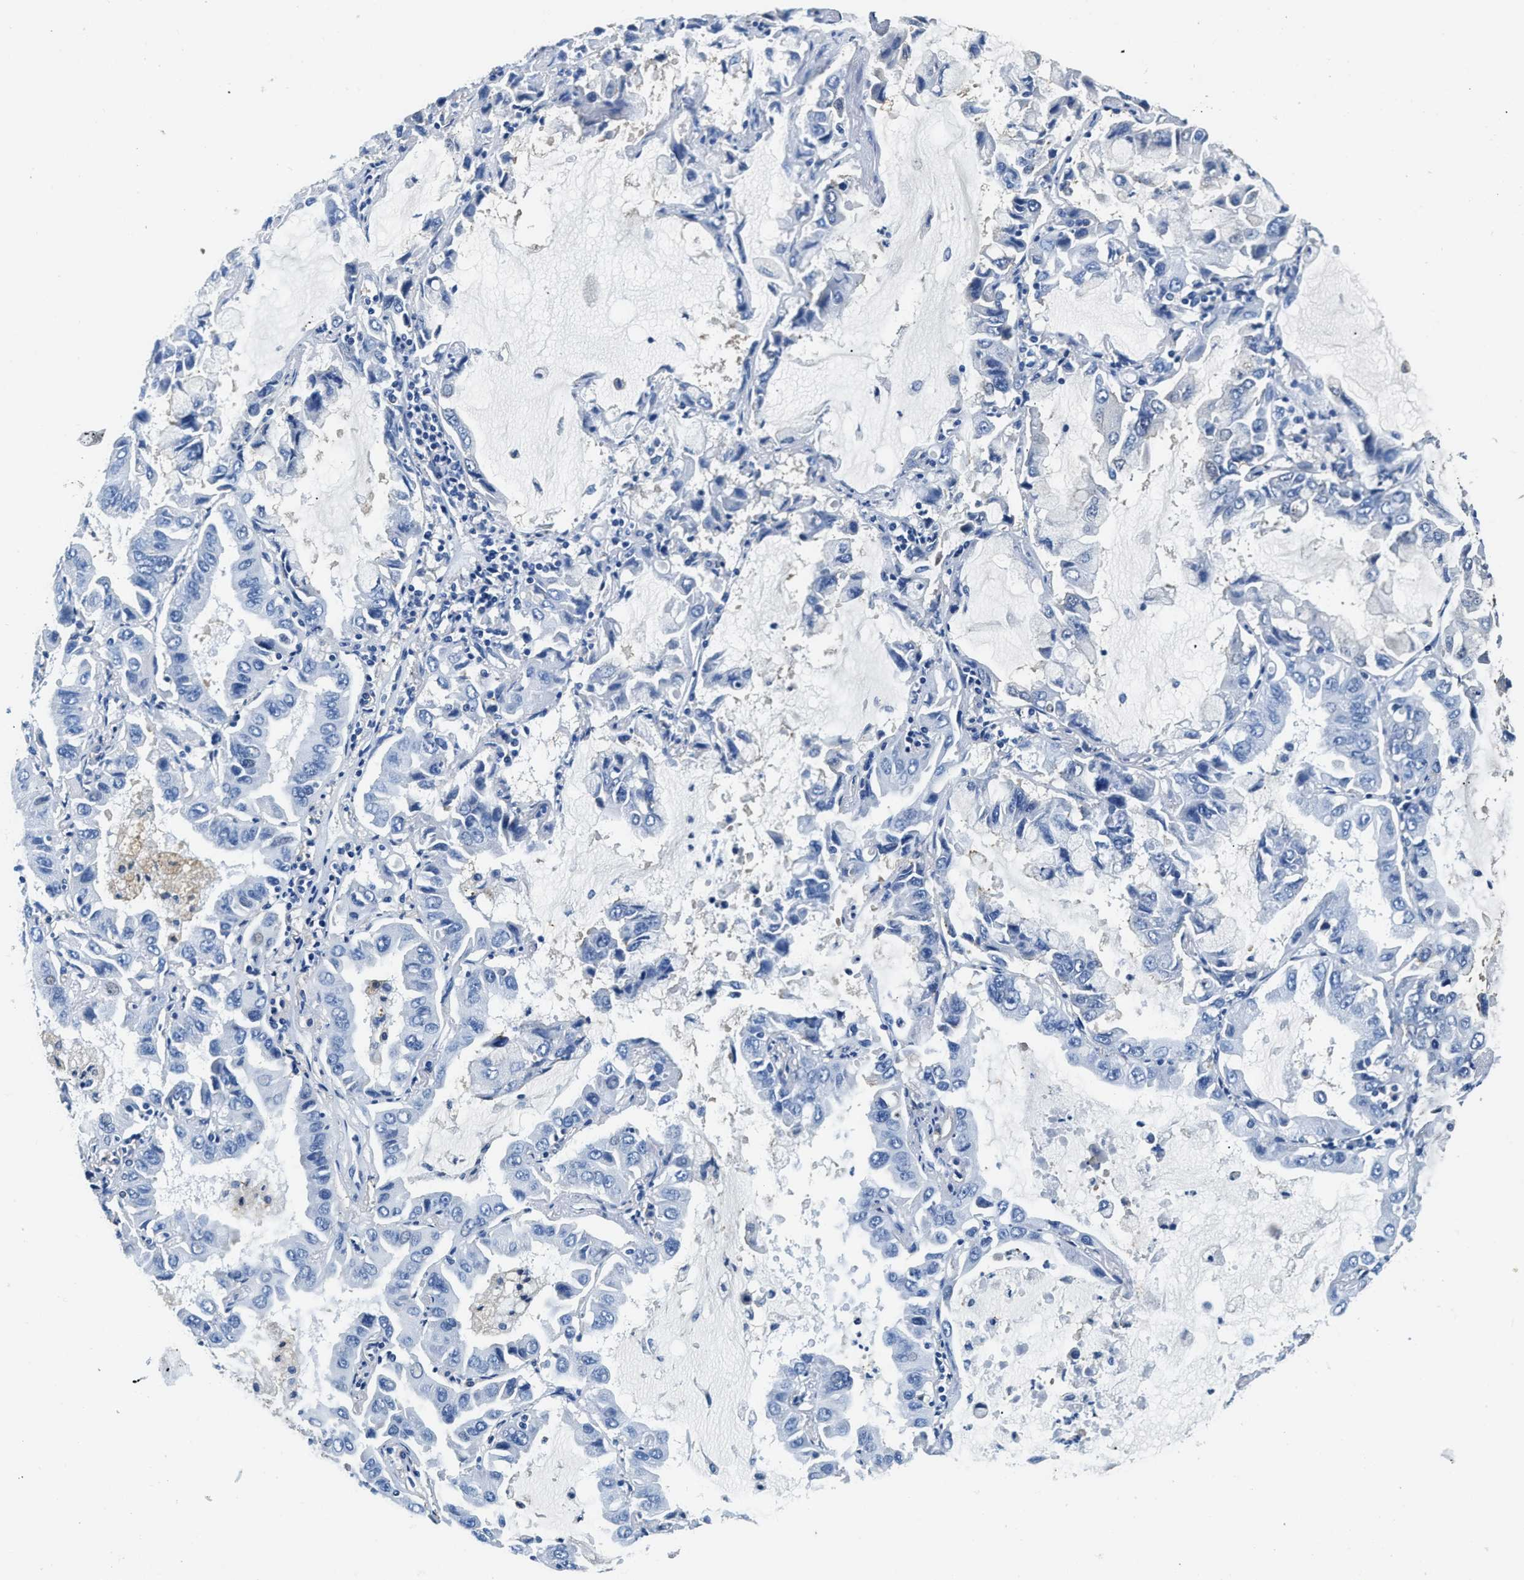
{"staining": {"intensity": "negative", "quantity": "none", "location": "none"}, "tissue": "lung cancer", "cell_type": "Tumor cells", "image_type": "cancer", "snomed": [{"axis": "morphology", "description": "Adenocarcinoma, NOS"}, {"axis": "topography", "description": "Lung"}], "caption": "IHC image of neoplastic tissue: lung adenocarcinoma stained with DAB (3,3'-diaminobenzidine) reveals no significant protein staining in tumor cells.", "gene": "ZDHHC13", "patient": {"sex": "male", "age": 64}}